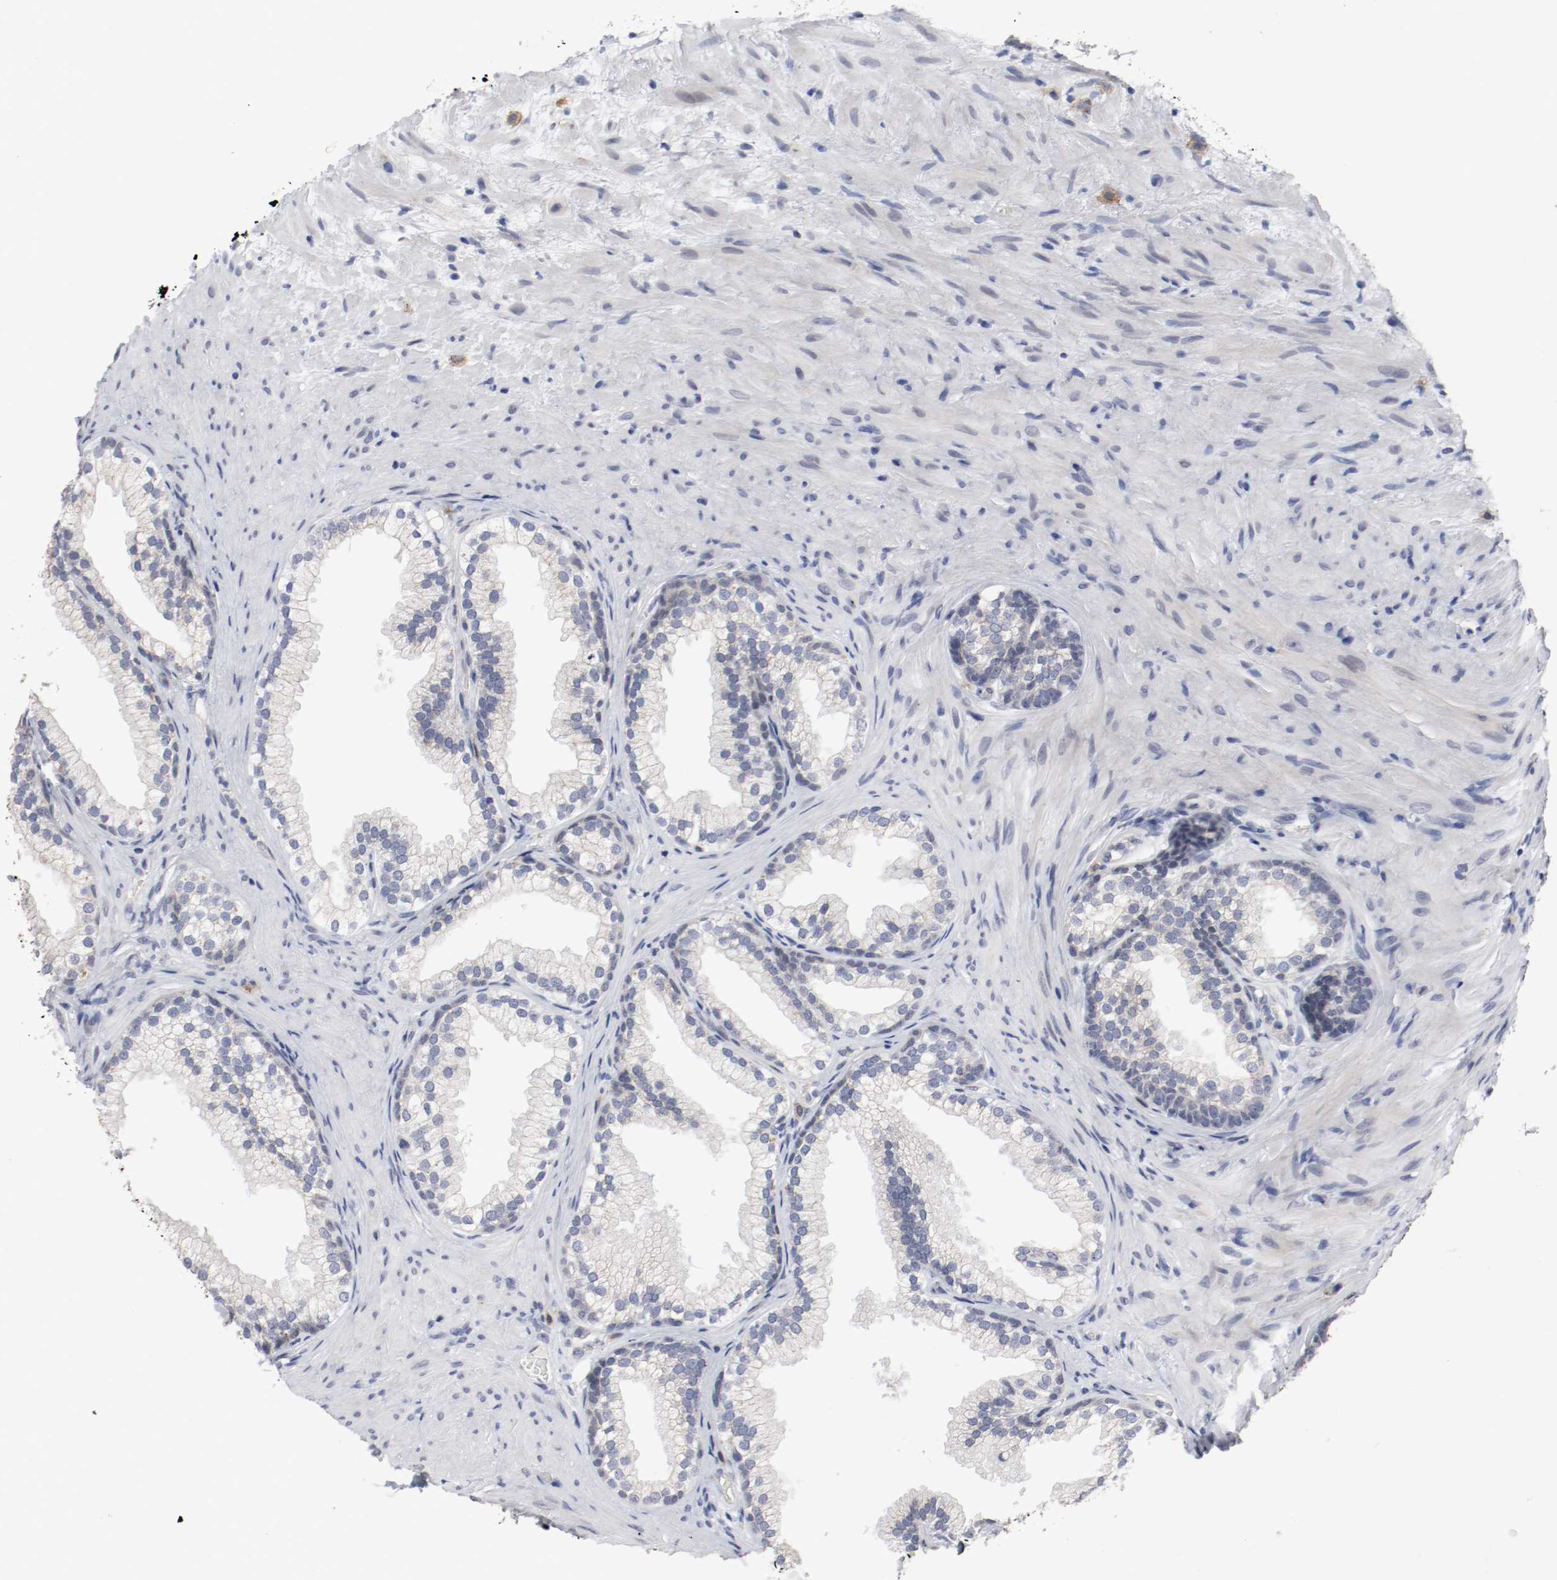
{"staining": {"intensity": "negative", "quantity": "none", "location": "none"}, "tissue": "prostate", "cell_type": "Glandular cells", "image_type": "normal", "snomed": [{"axis": "morphology", "description": "Normal tissue, NOS"}, {"axis": "topography", "description": "Prostate"}], "caption": "Immunohistochemistry of benign human prostate exhibits no positivity in glandular cells.", "gene": "KIT", "patient": {"sex": "male", "age": 76}}